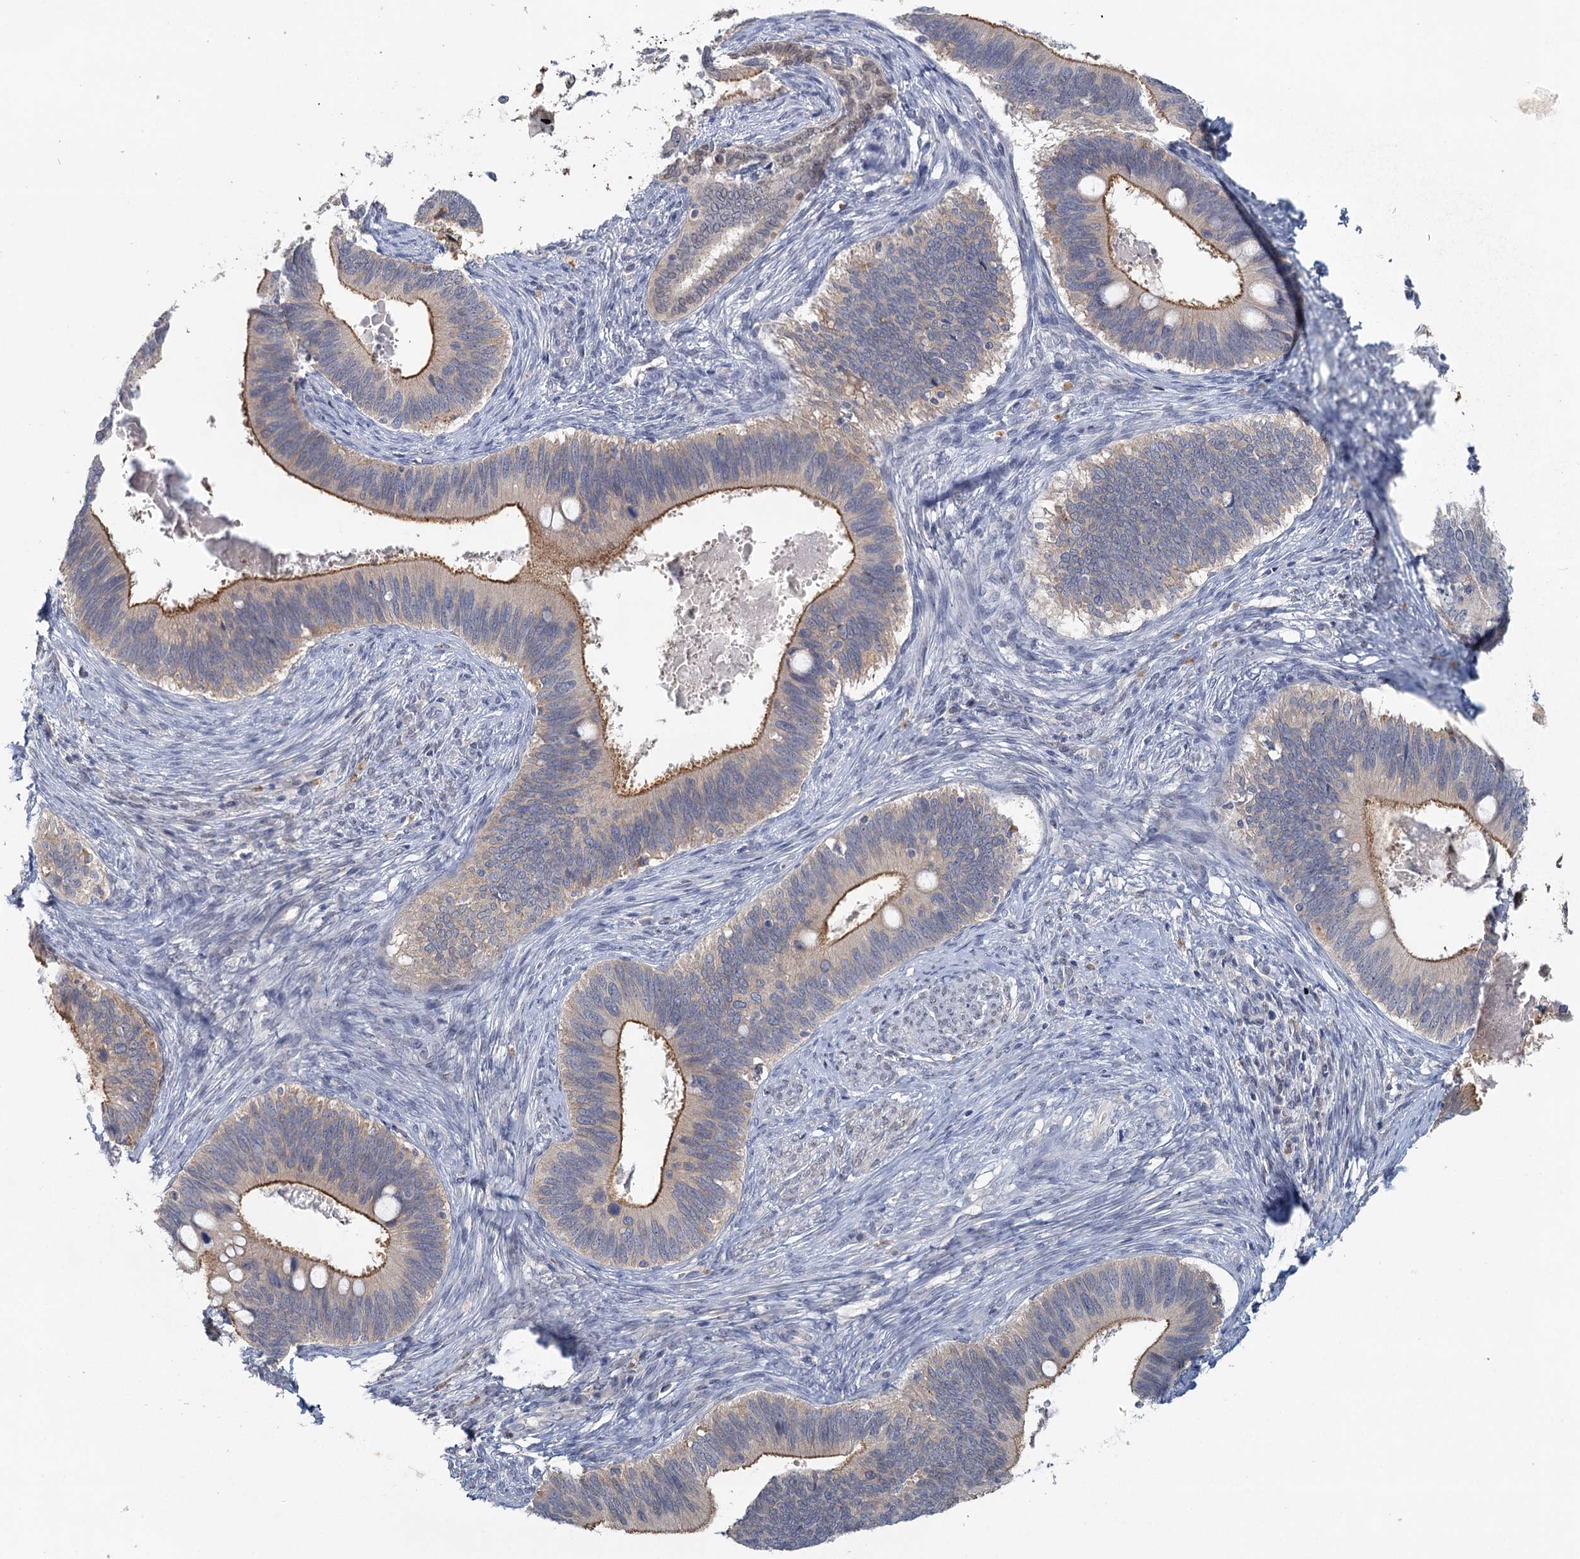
{"staining": {"intensity": "moderate", "quantity": "25%-75%", "location": "cytoplasmic/membranous"}, "tissue": "cervical cancer", "cell_type": "Tumor cells", "image_type": "cancer", "snomed": [{"axis": "morphology", "description": "Adenocarcinoma, NOS"}, {"axis": "topography", "description": "Cervix"}], "caption": "IHC of adenocarcinoma (cervical) shows medium levels of moderate cytoplasmic/membranous positivity in approximately 25%-75% of tumor cells.", "gene": "MYO7B", "patient": {"sex": "female", "age": 42}}